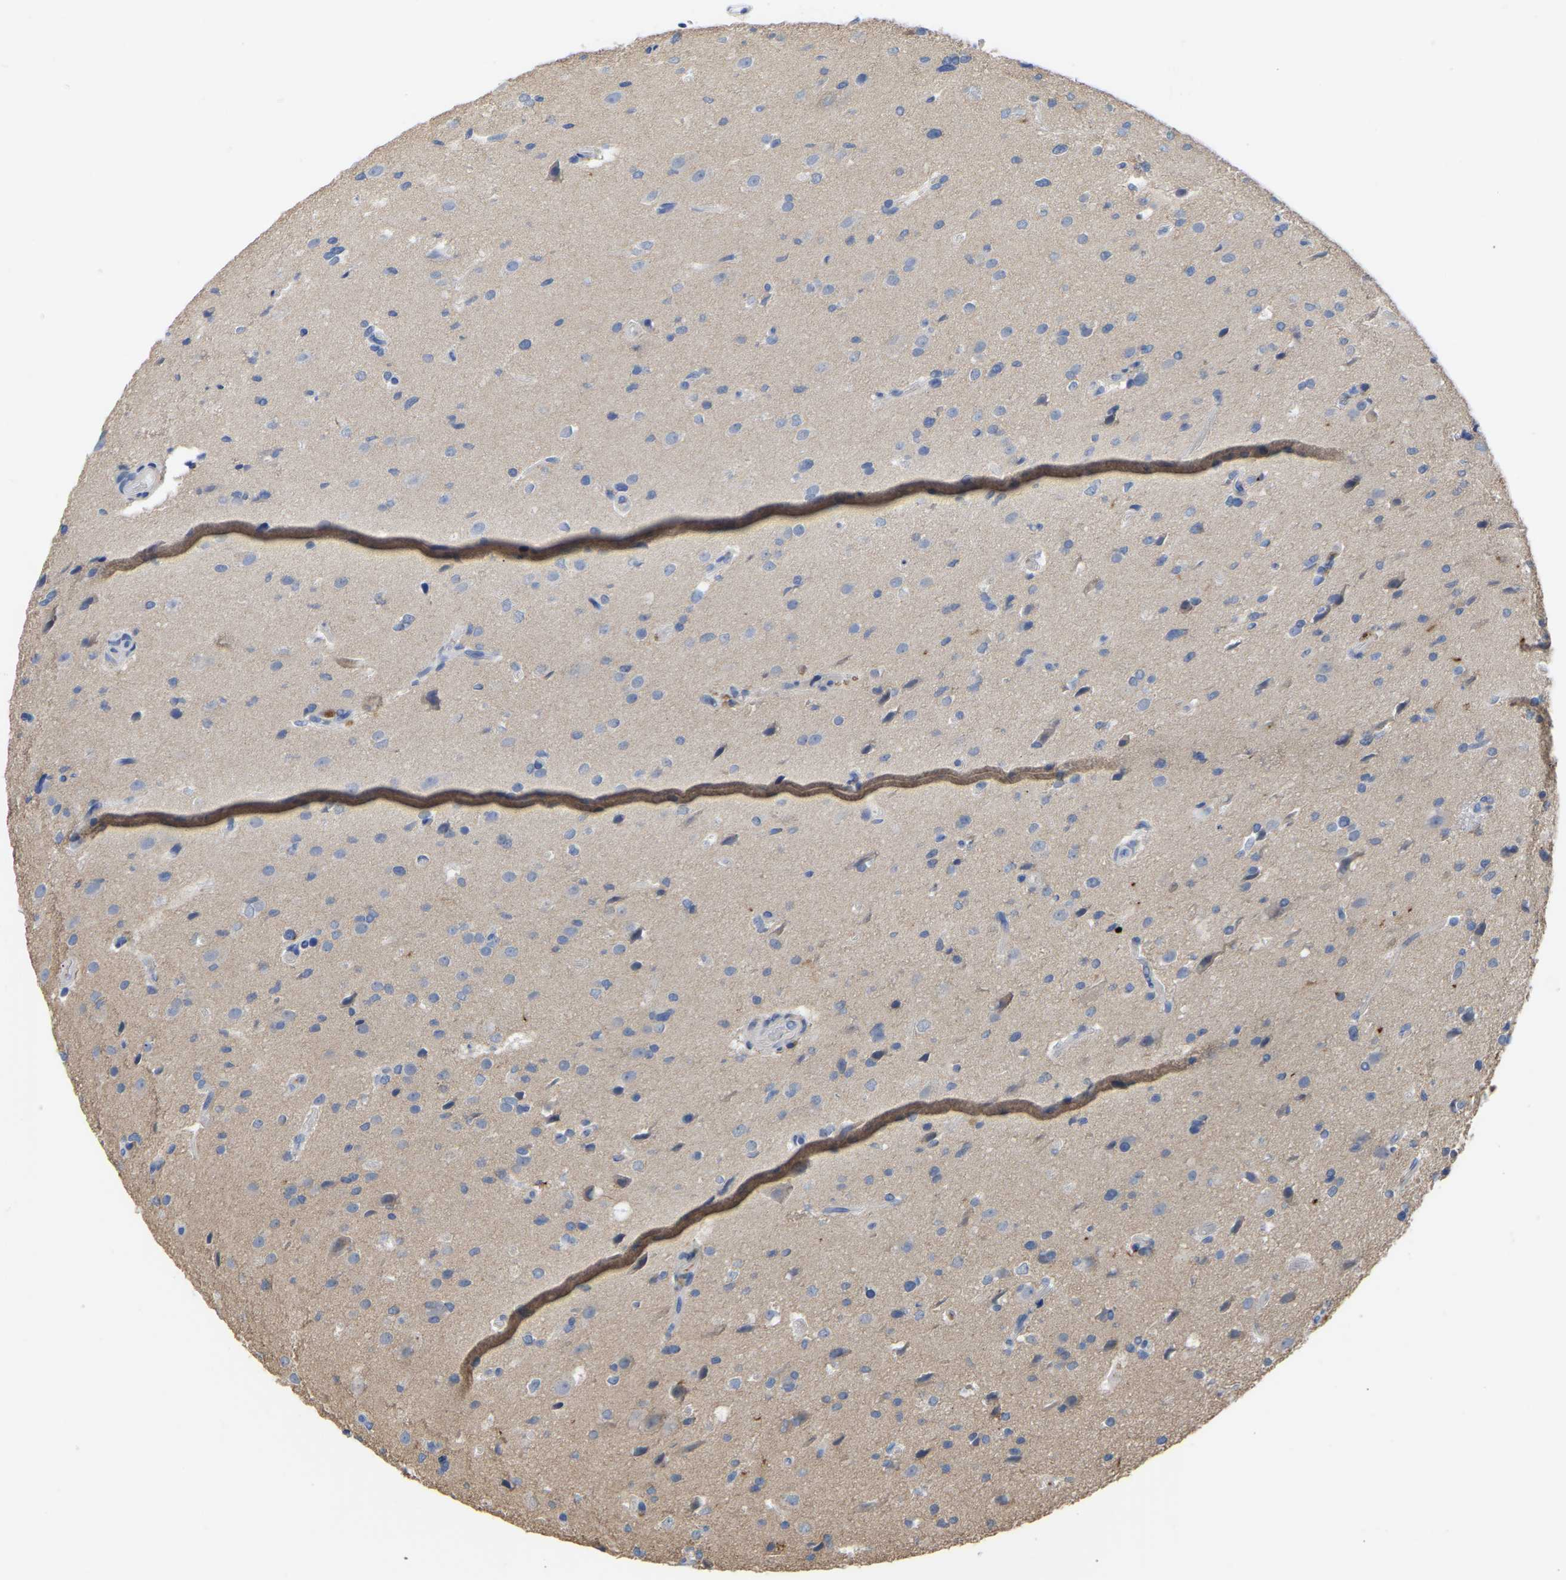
{"staining": {"intensity": "negative", "quantity": "none", "location": "none"}, "tissue": "glioma", "cell_type": "Tumor cells", "image_type": "cancer", "snomed": [{"axis": "morphology", "description": "Glioma, malignant, High grade"}, {"axis": "topography", "description": "Brain"}], "caption": "This is a micrograph of immunohistochemistry (IHC) staining of glioma, which shows no staining in tumor cells.", "gene": "ZNF449", "patient": {"sex": "male", "age": 33}}